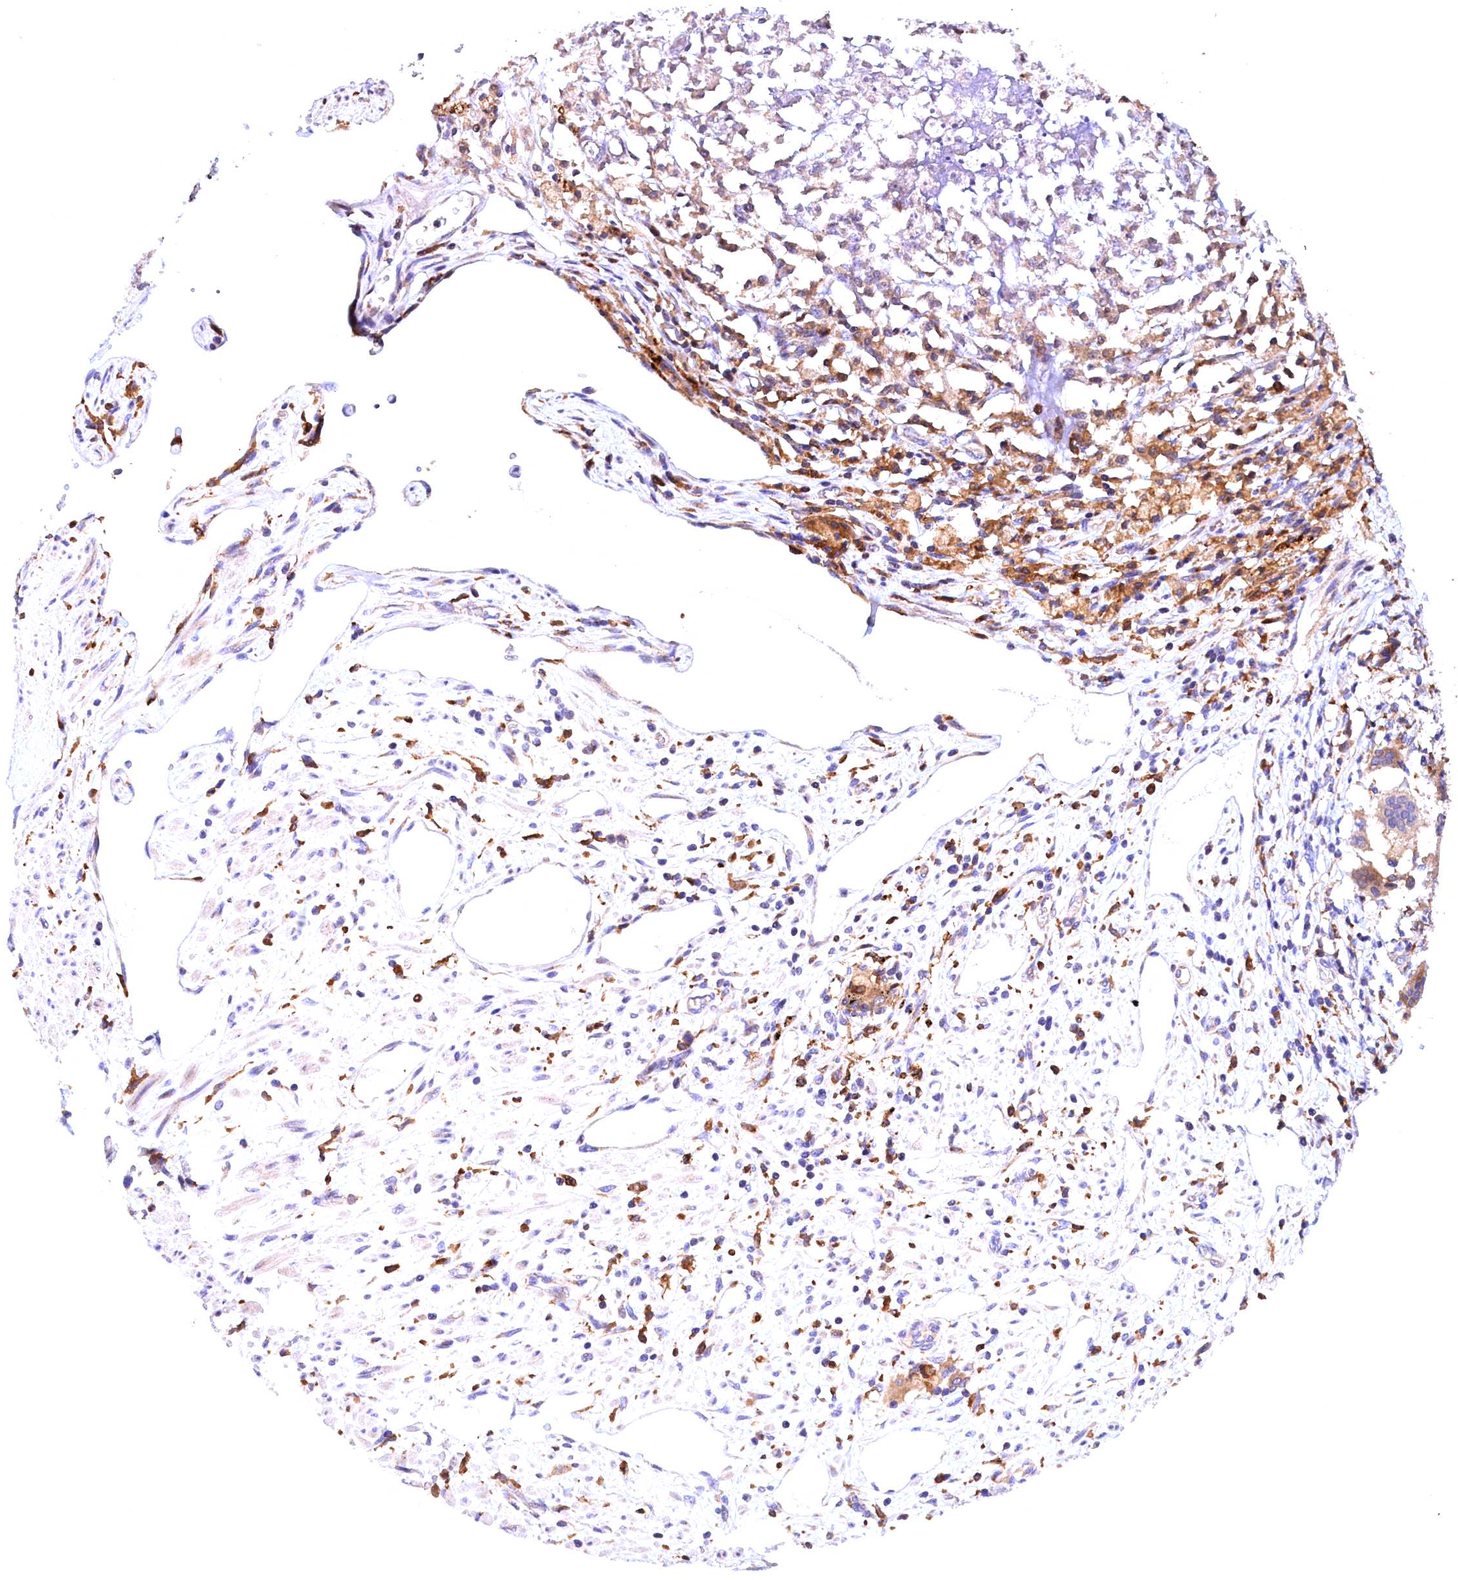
{"staining": {"intensity": "moderate", "quantity": "25%-75%", "location": "cytoplasmic/membranous"}, "tissue": "stomach cancer", "cell_type": "Tumor cells", "image_type": "cancer", "snomed": [{"axis": "morphology", "description": "Adenocarcinoma, NOS"}, {"axis": "morphology", "description": "Adenocarcinoma, High grade"}, {"axis": "topography", "description": "Stomach, upper"}, {"axis": "topography", "description": "Stomach, lower"}], "caption": "Stomach cancer stained with DAB immunohistochemistry shows medium levels of moderate cytoplasmic/membranous positivity in about 25%-75% of tumor cells.", "gene": "NAIP", "patient": {"sex": "female", "age": 65}}